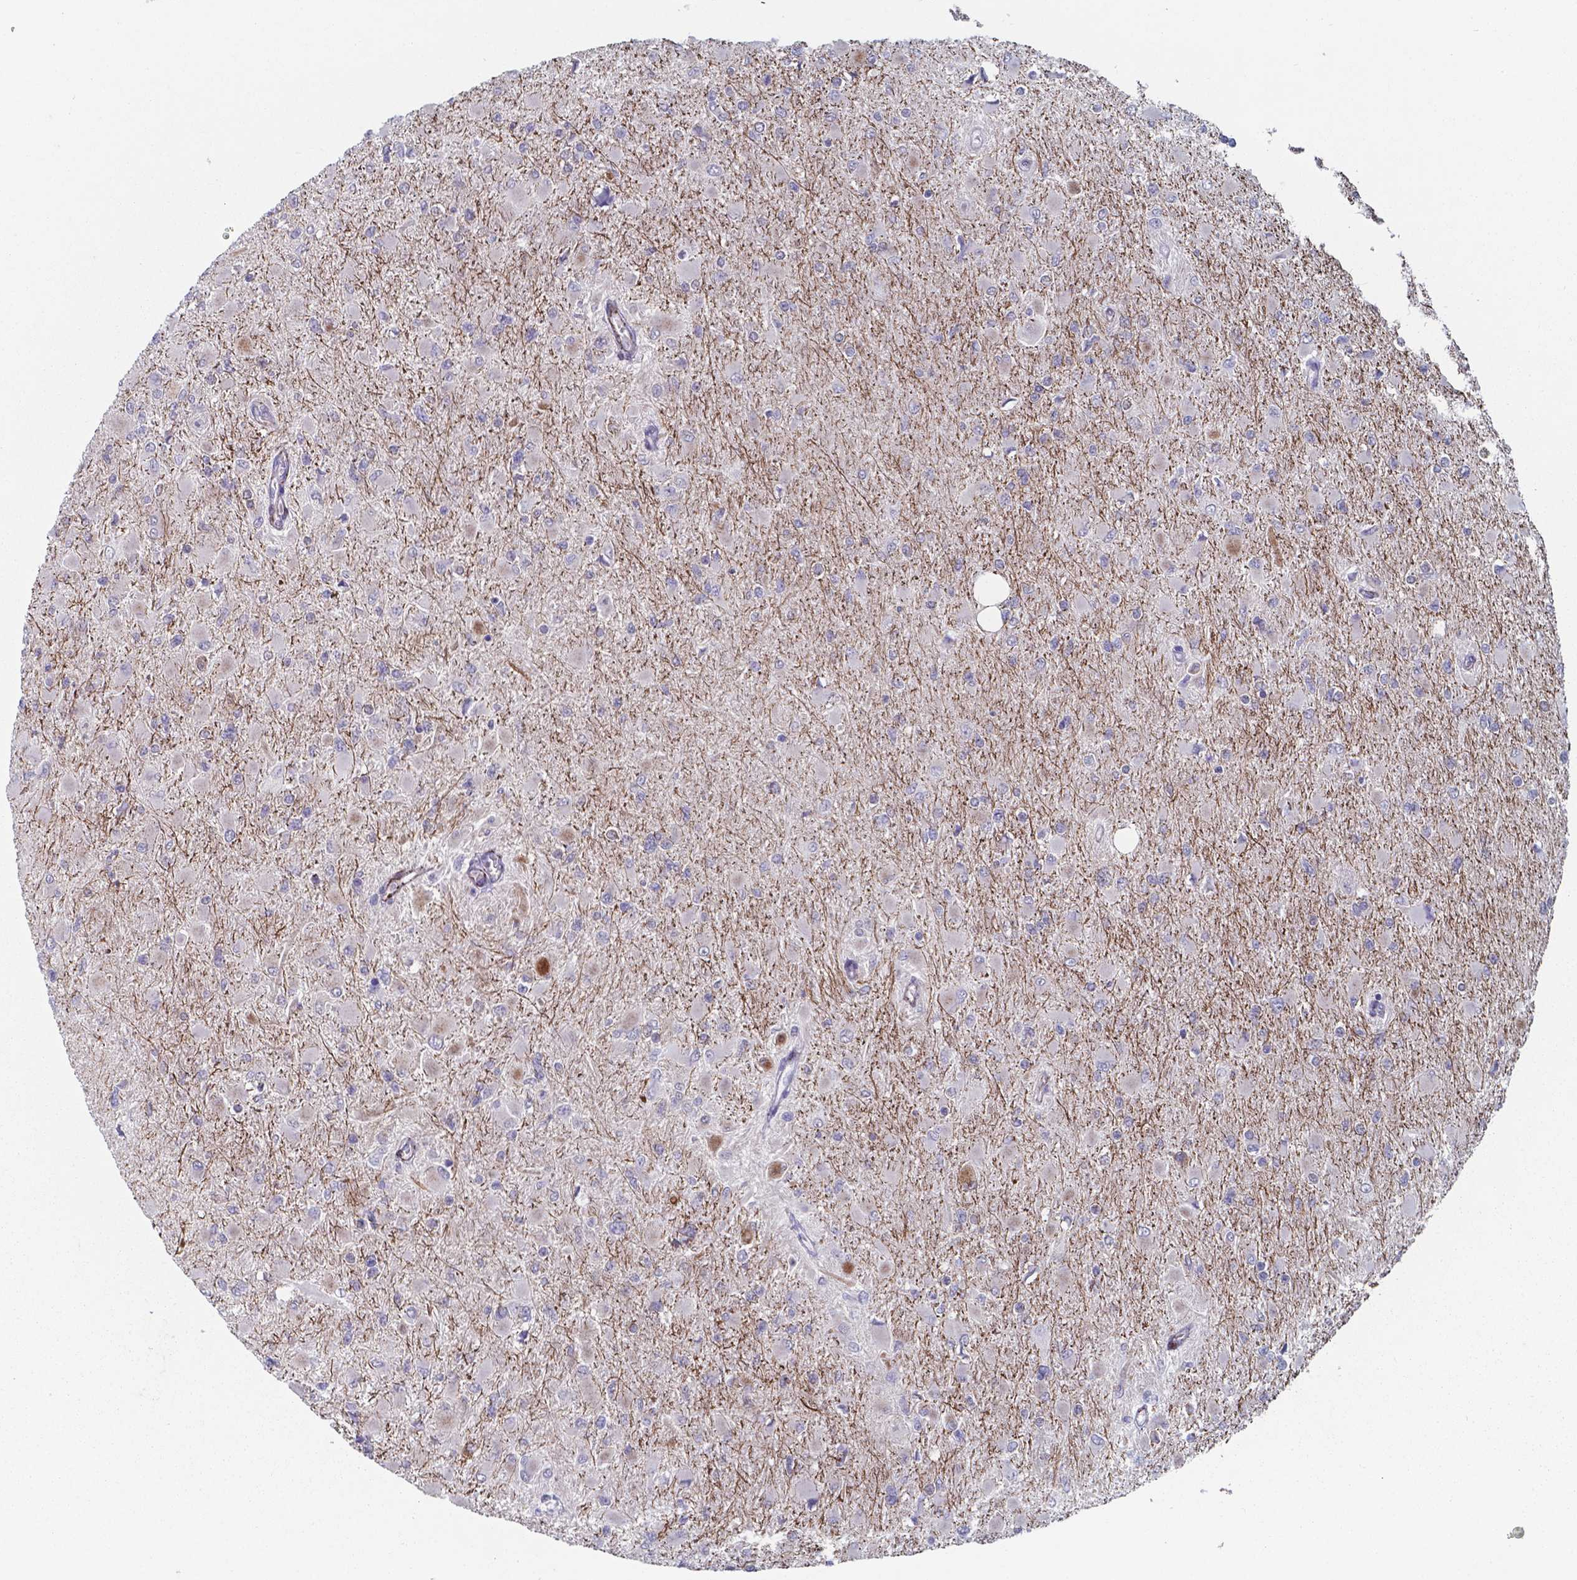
{"staining": {"intensity": "negative", "quantity": "none", "location": "none"}, "tissue": "glioma", "cell_type": "Tumor cells", "image_type": "cancer", "snomed": [{"axis": "morphology", "description": "Glioma, malignant, High grade"}, {"axis": "topography", "description": "Cerebral cortex"}], "caption": "Immunohistochemical staining of human glioma shows no significant positivity in tumor cells.", "gene": "PLA2R1", "patient": {"sex": "female", "age": 36}}